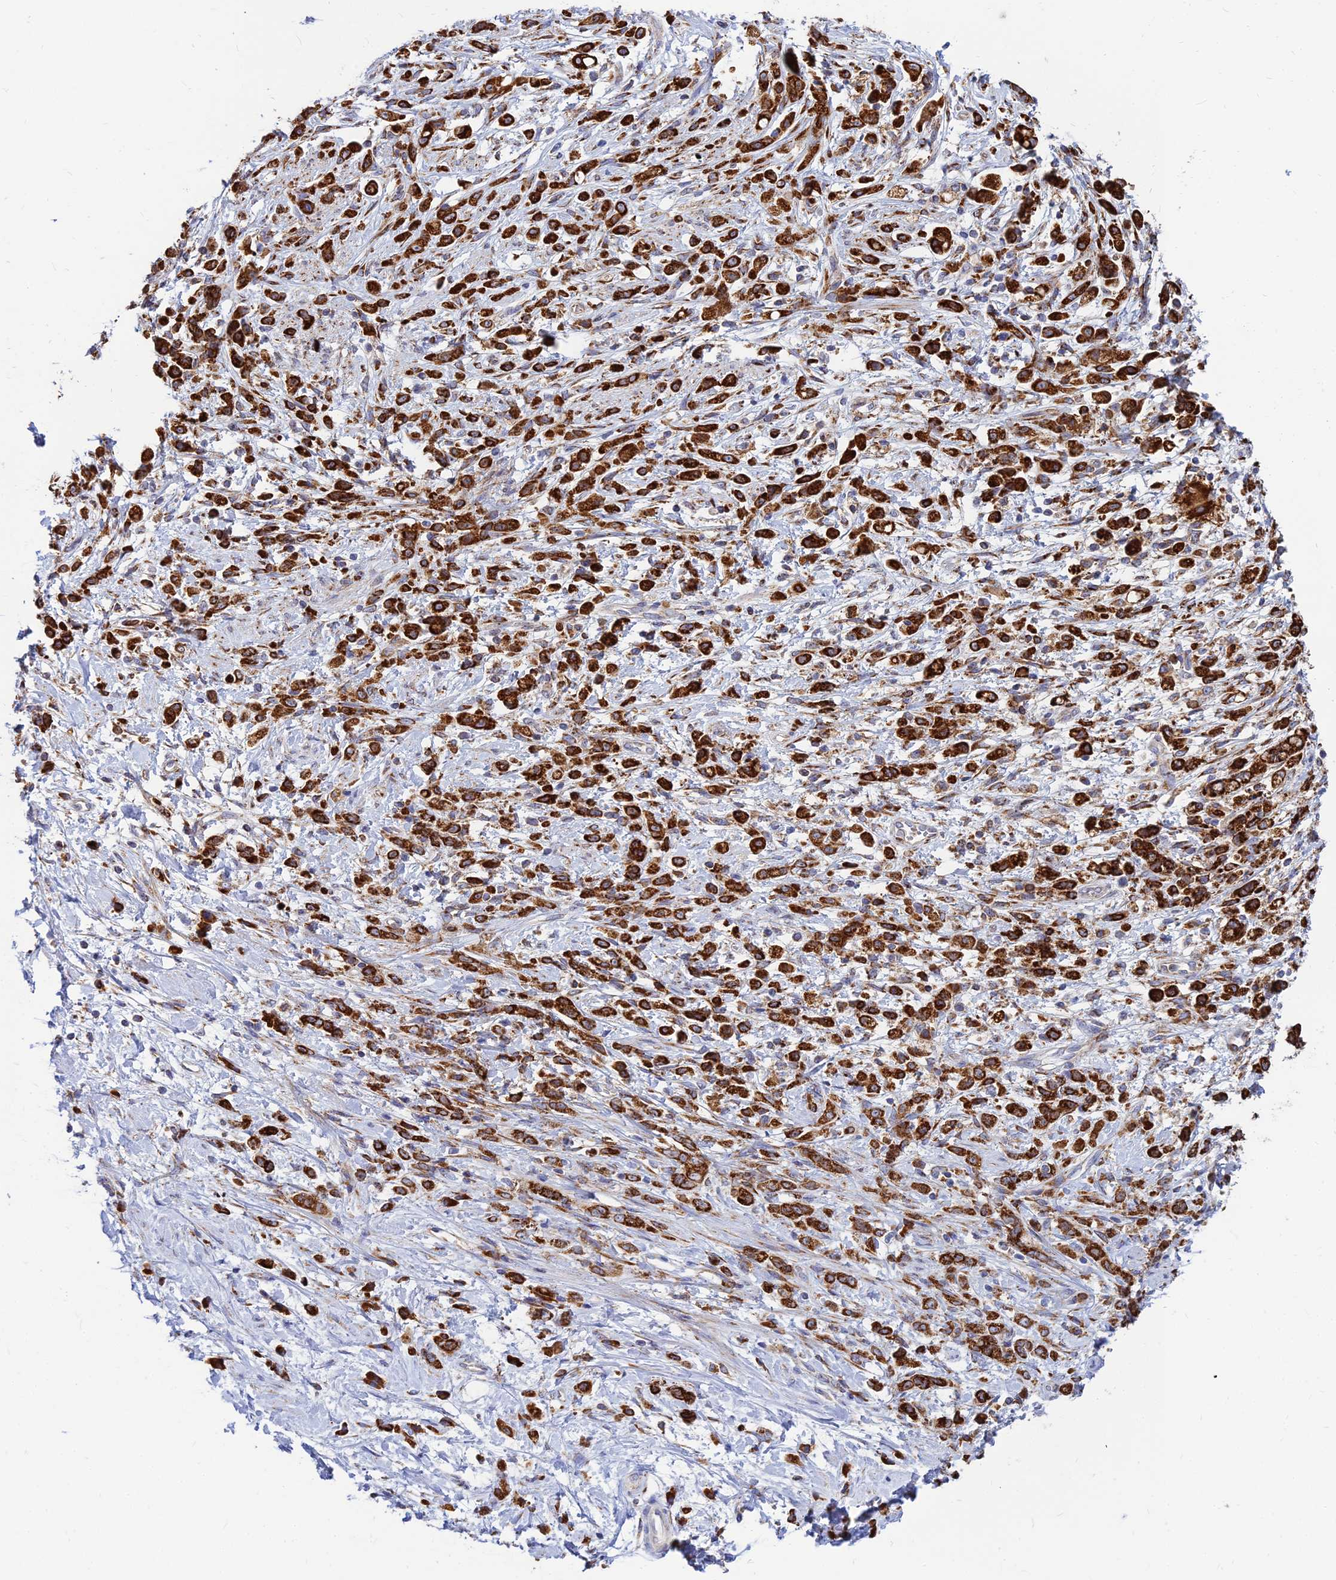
{"staining": {"intensity": "strong", "quantity": ">75%", "location": "cytoplasmic/membranous"}, "tissue": "stomach cancer", "cell_type": "Tumor cells", "image_type": "cancer", "snomed": [{"axis": "morphology", "description": "Adenocarcinoma, NOS"}, {"axis": "topography", "description": "Stomach"}], "caption": "Adenocarcinoma (stomach) tissue shows strong cytoplasmic/membranous expression in about >75% of tumor cells, visualized by immunohistochemistry.", "gene": "CCT6B", "patient": {"sex": "female", "age": 60}}